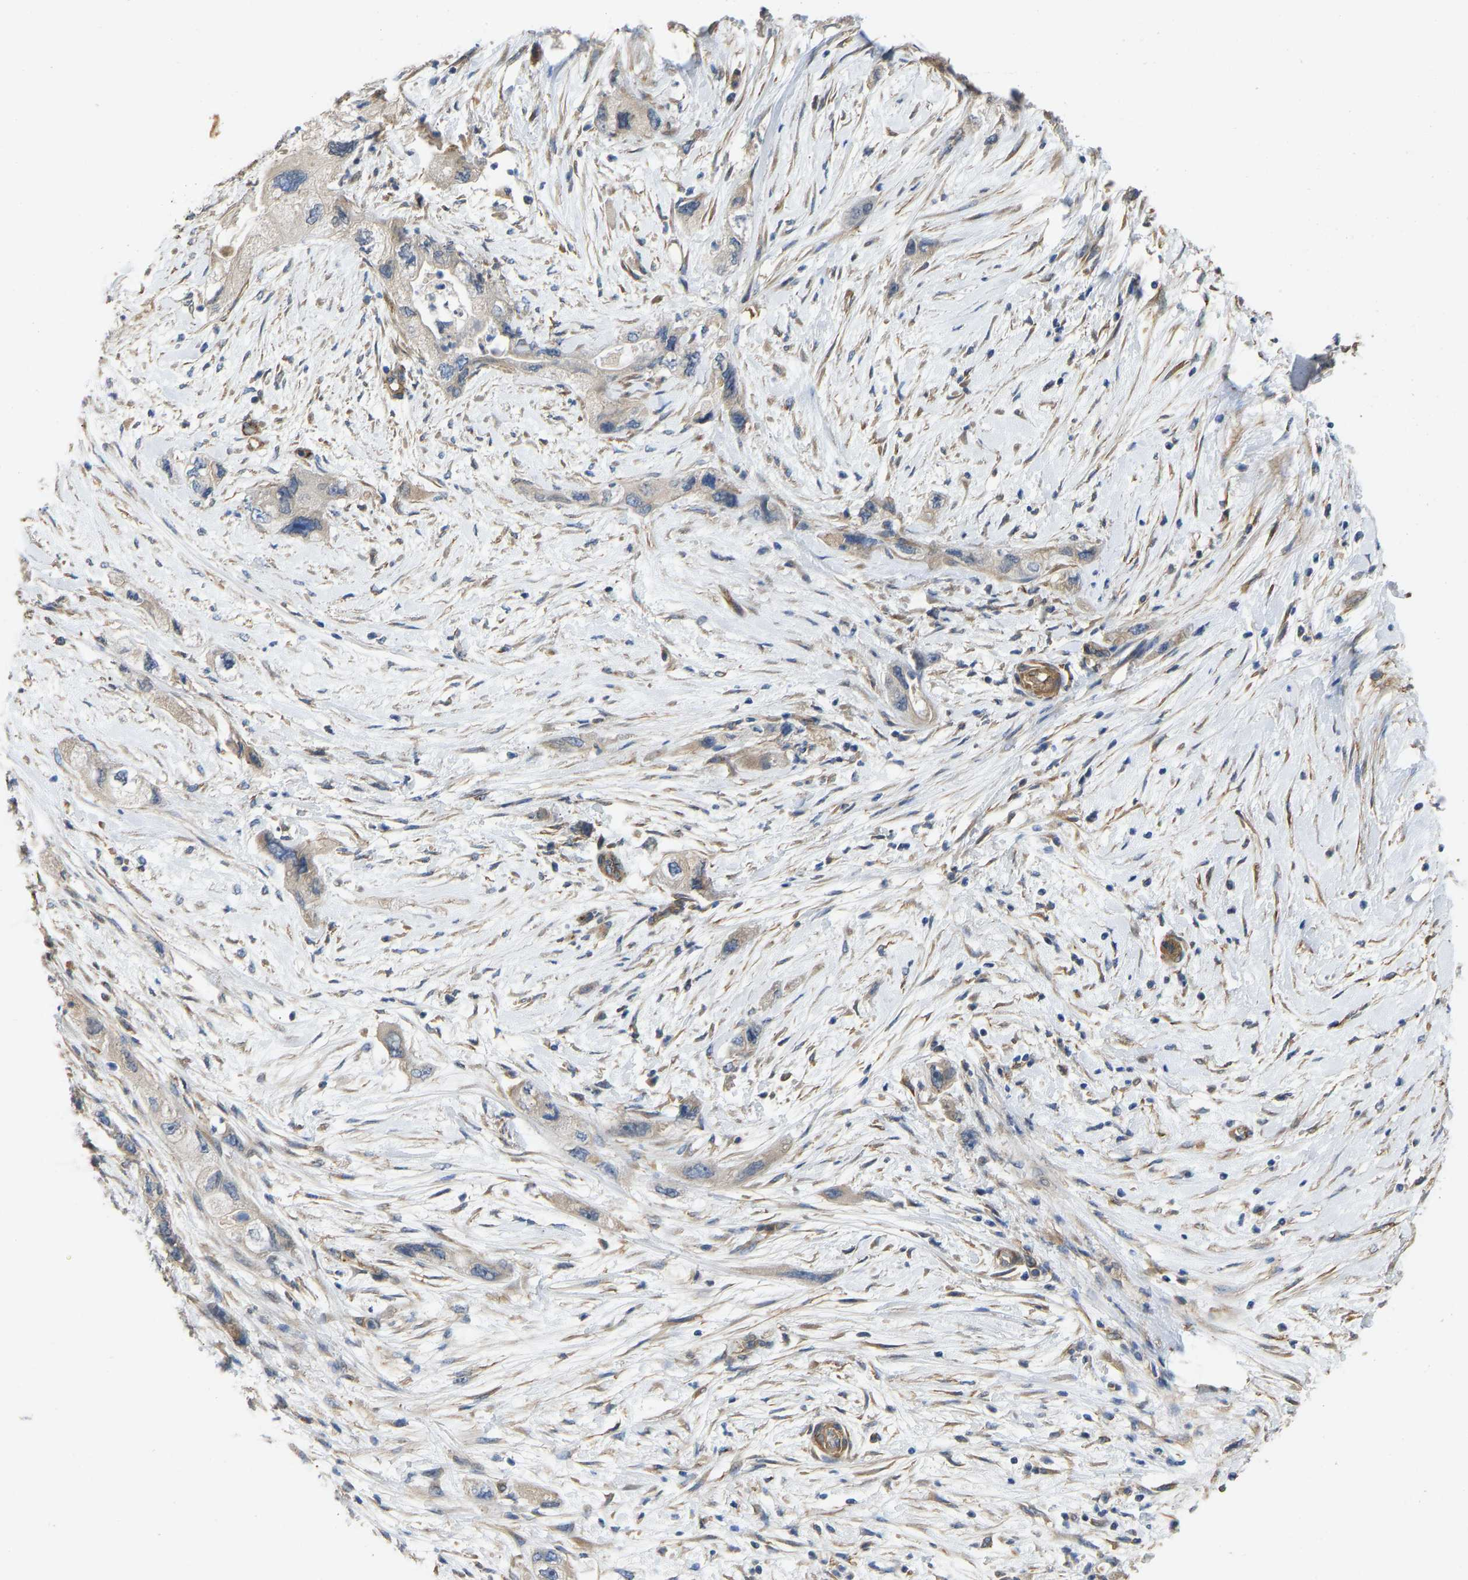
{"staining": {"intensity": "weak", "quantity": "<25%", "location": "cytoplasmic/membranous"}, "tissue": "pancreatic cancer", "cell_type": "Tumor cells", "image_type": "cancer", "snomed": [{"axis": "morphology", "description": "Adenocarcinoma, NOS"}, {"axis": "topography", "description": "Pancreas"}], "caption": "Adenocarcinoma (pancreatic) was stained to show a protein in brown. There is no significant expression in tumor cells.", "gene": "ELMO2", "patient": {"sex": "female", "age": 73}}